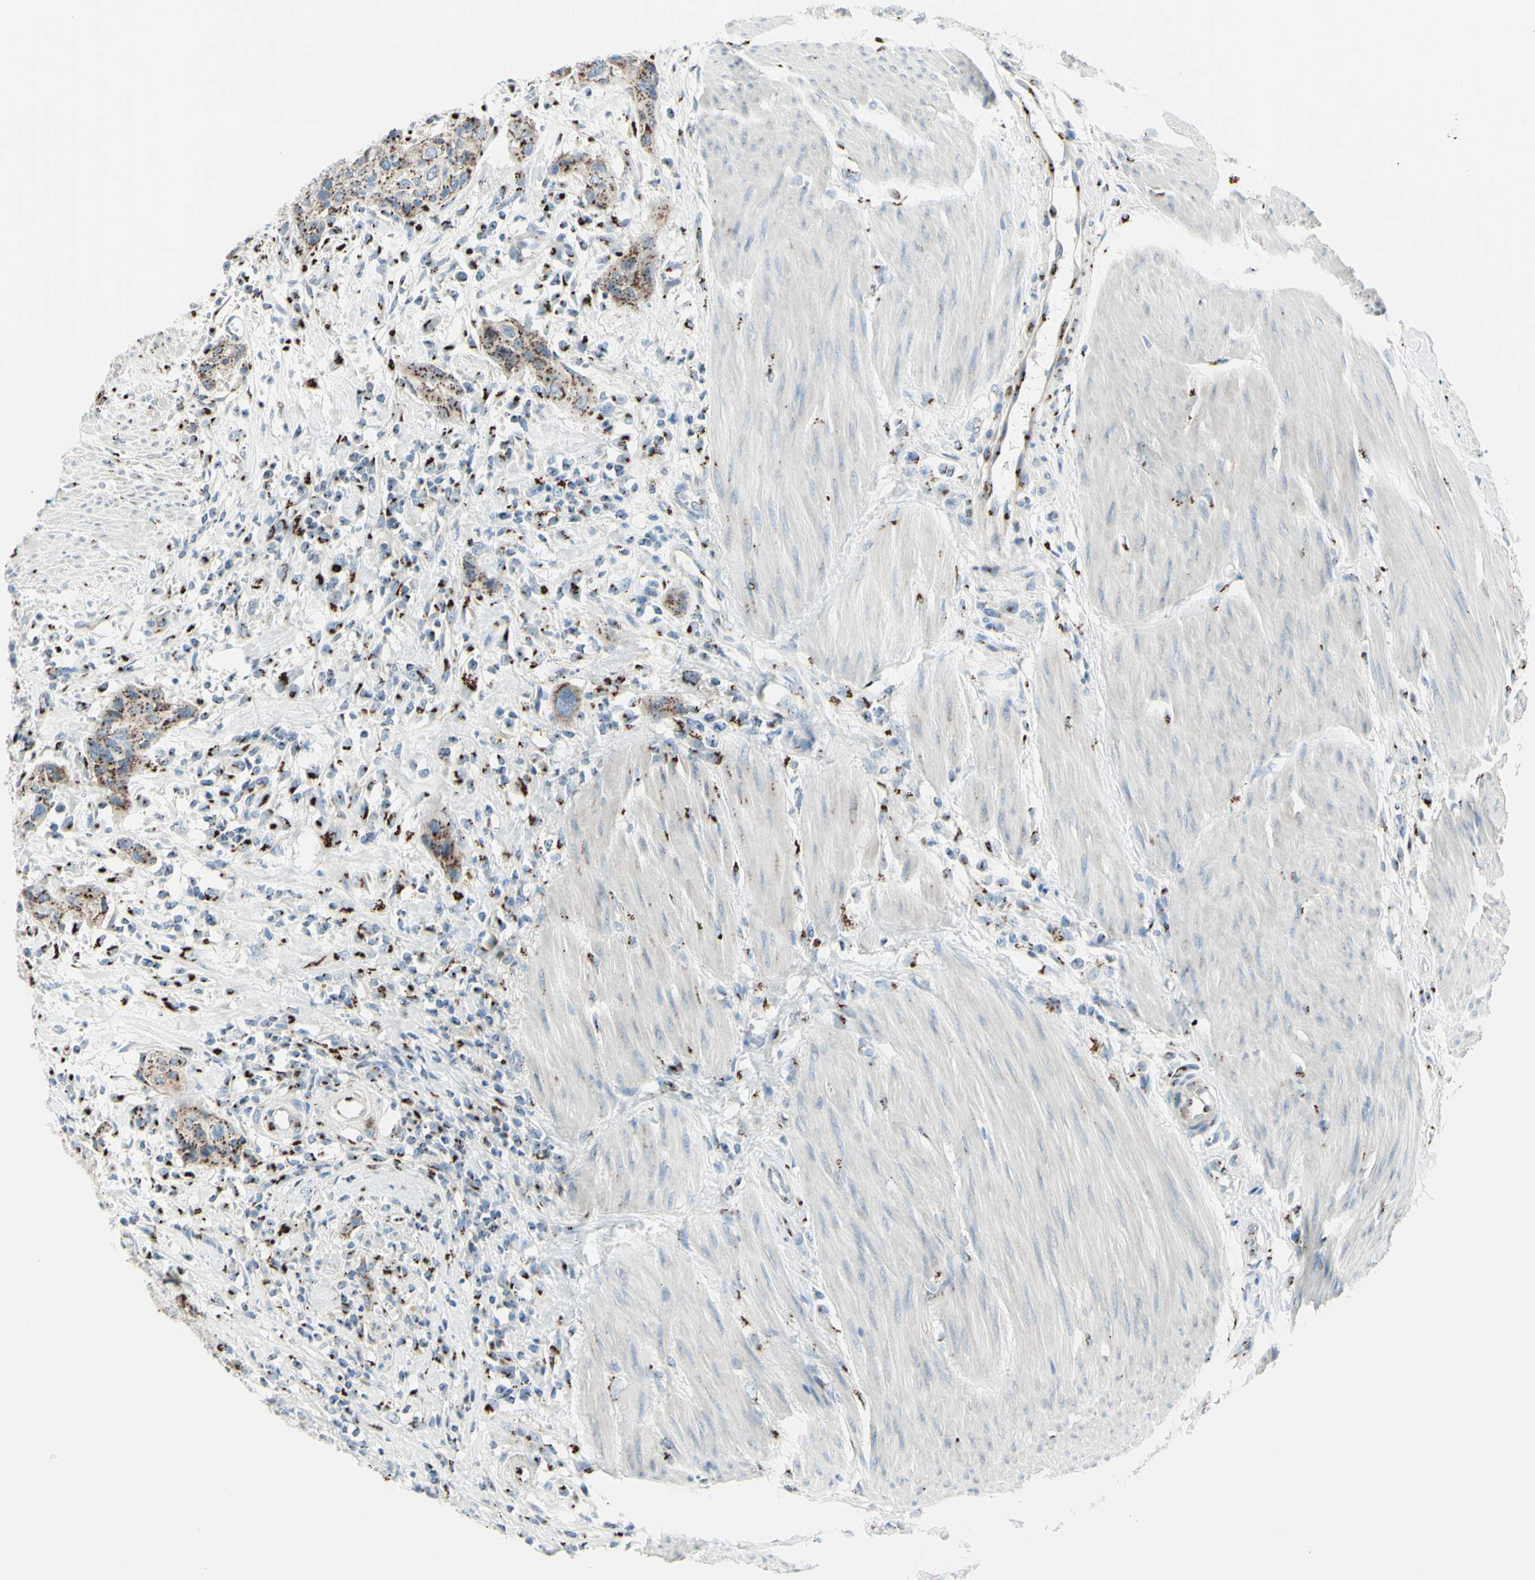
{"staining": {"intensity": "moderate", "quantity": ">75%", "location": "cytoplasmic/membranous"}, "tissue": "urothelial cancer", "cell_type": "Tumor cells", "image_type": "cancer", "snomed": [{"axis": "morphology", "description": "Urothelial carcinoma, High grade"}, {"axis": "topography", "description": "Urinary bladder"}], "caption": "IHC (DAB (3,3'-diaminobenzidine)) staining of human urothelial cancer reveals moderate cytoplasmic/membranous protein expression in approximately >75% of tumor cells.", "gene": "B4GALT1", "patient": {"sex": "male", "age": 35}}